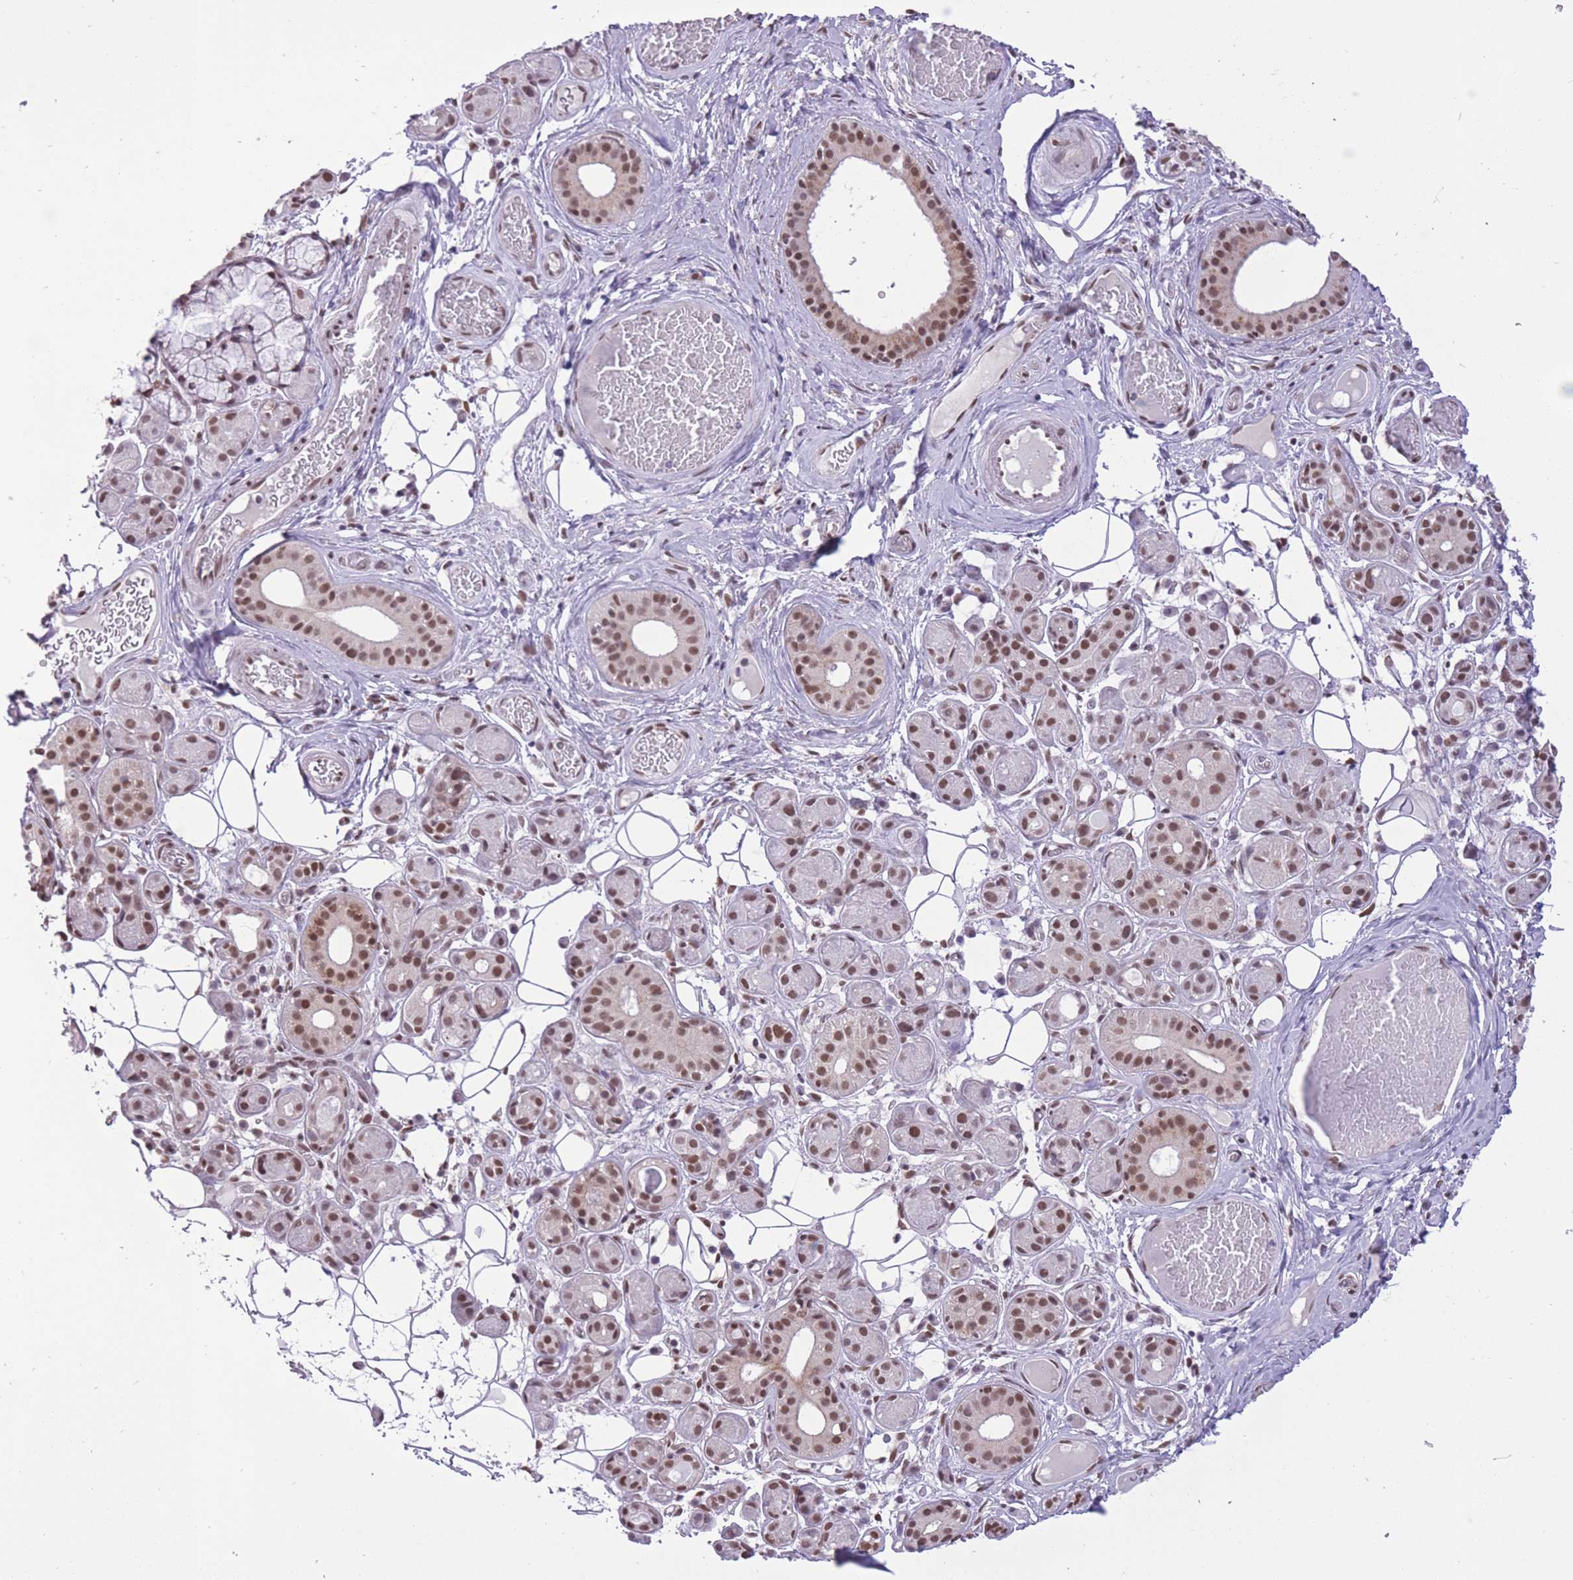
{"staining": {"intensity": "moderate", "quantity": ">75%", "location": "nuclear"}, "tissue": "salivary gland", "cell_type": "Glandular cells", "image_type": "normal", "snomed": [{"axis": "morphology", "description": "Normal tissue, NOS"}, {"axis": "topography", "description": "Salivary gland"}], "caption": "About >75% of glandular cells in benign salivary gland reveal moderate nuclear protein positivity as visualized by brown immunohistochemical staining.", "gene": "ZBED5", "patient": {"sex": "male", "age": 82}}